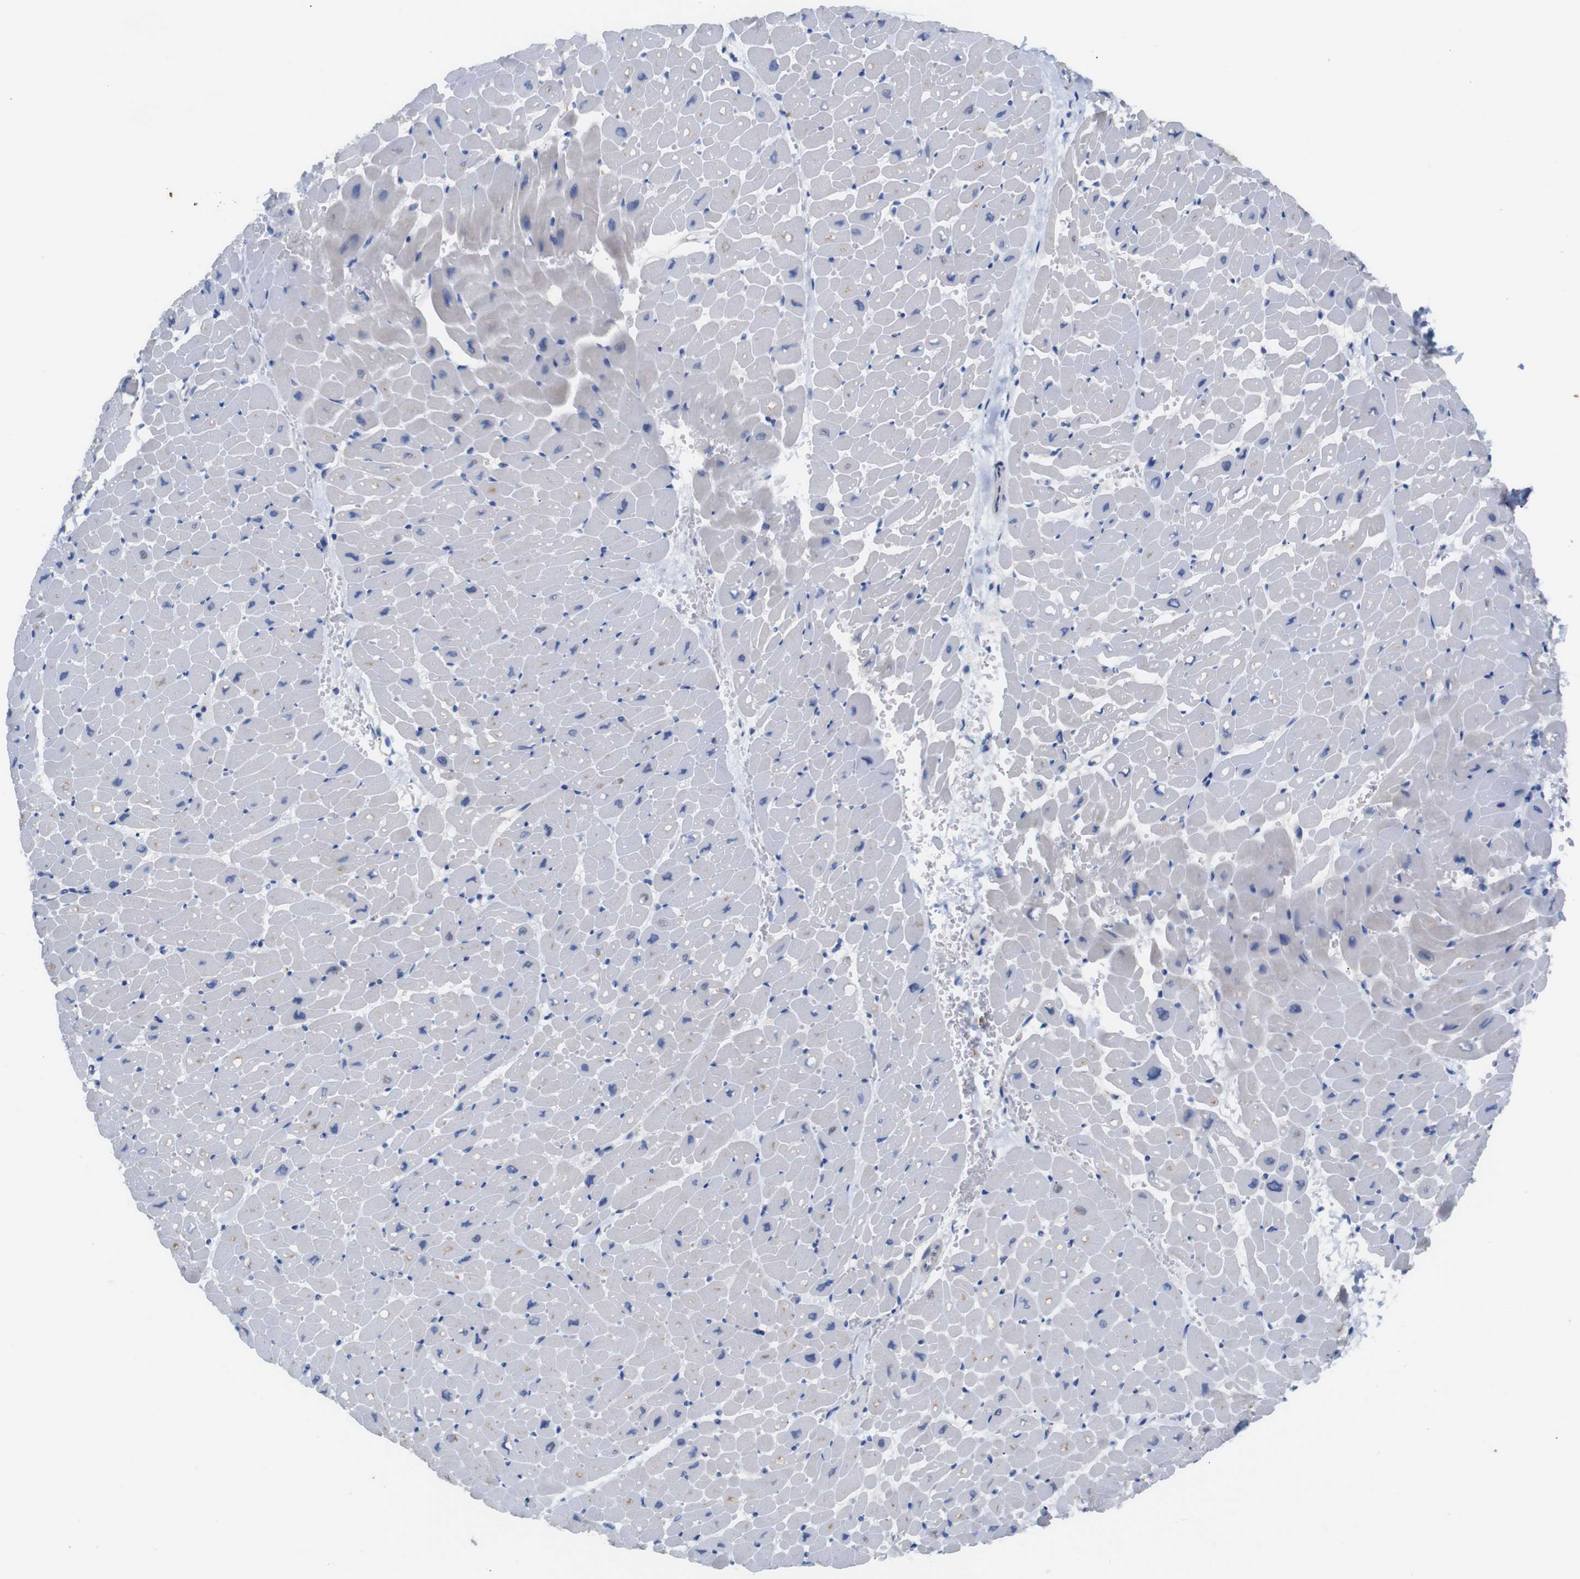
{"staining": {"intensity": "negative", "quantity": "none", "location": "none"}, "tissue": "heart muscle", "cell_type": "Cardiomyocytes", "image_type": "normal", "snomed": [{"axis": "morphology", "description": "Normal tissue, NOS"}, {"axis": "topography", "description": "Heart"}], "caption": "Immunohistochemistry (IHC) image of unremarkable heart muscle: human heart muscle stained with DAB (3,3'-diaminobenzidine) exhibits no significant protein staining in cardiomyocytes.", "gene": "ALOX15", "patient": {"sex": "male", "age": 45}}